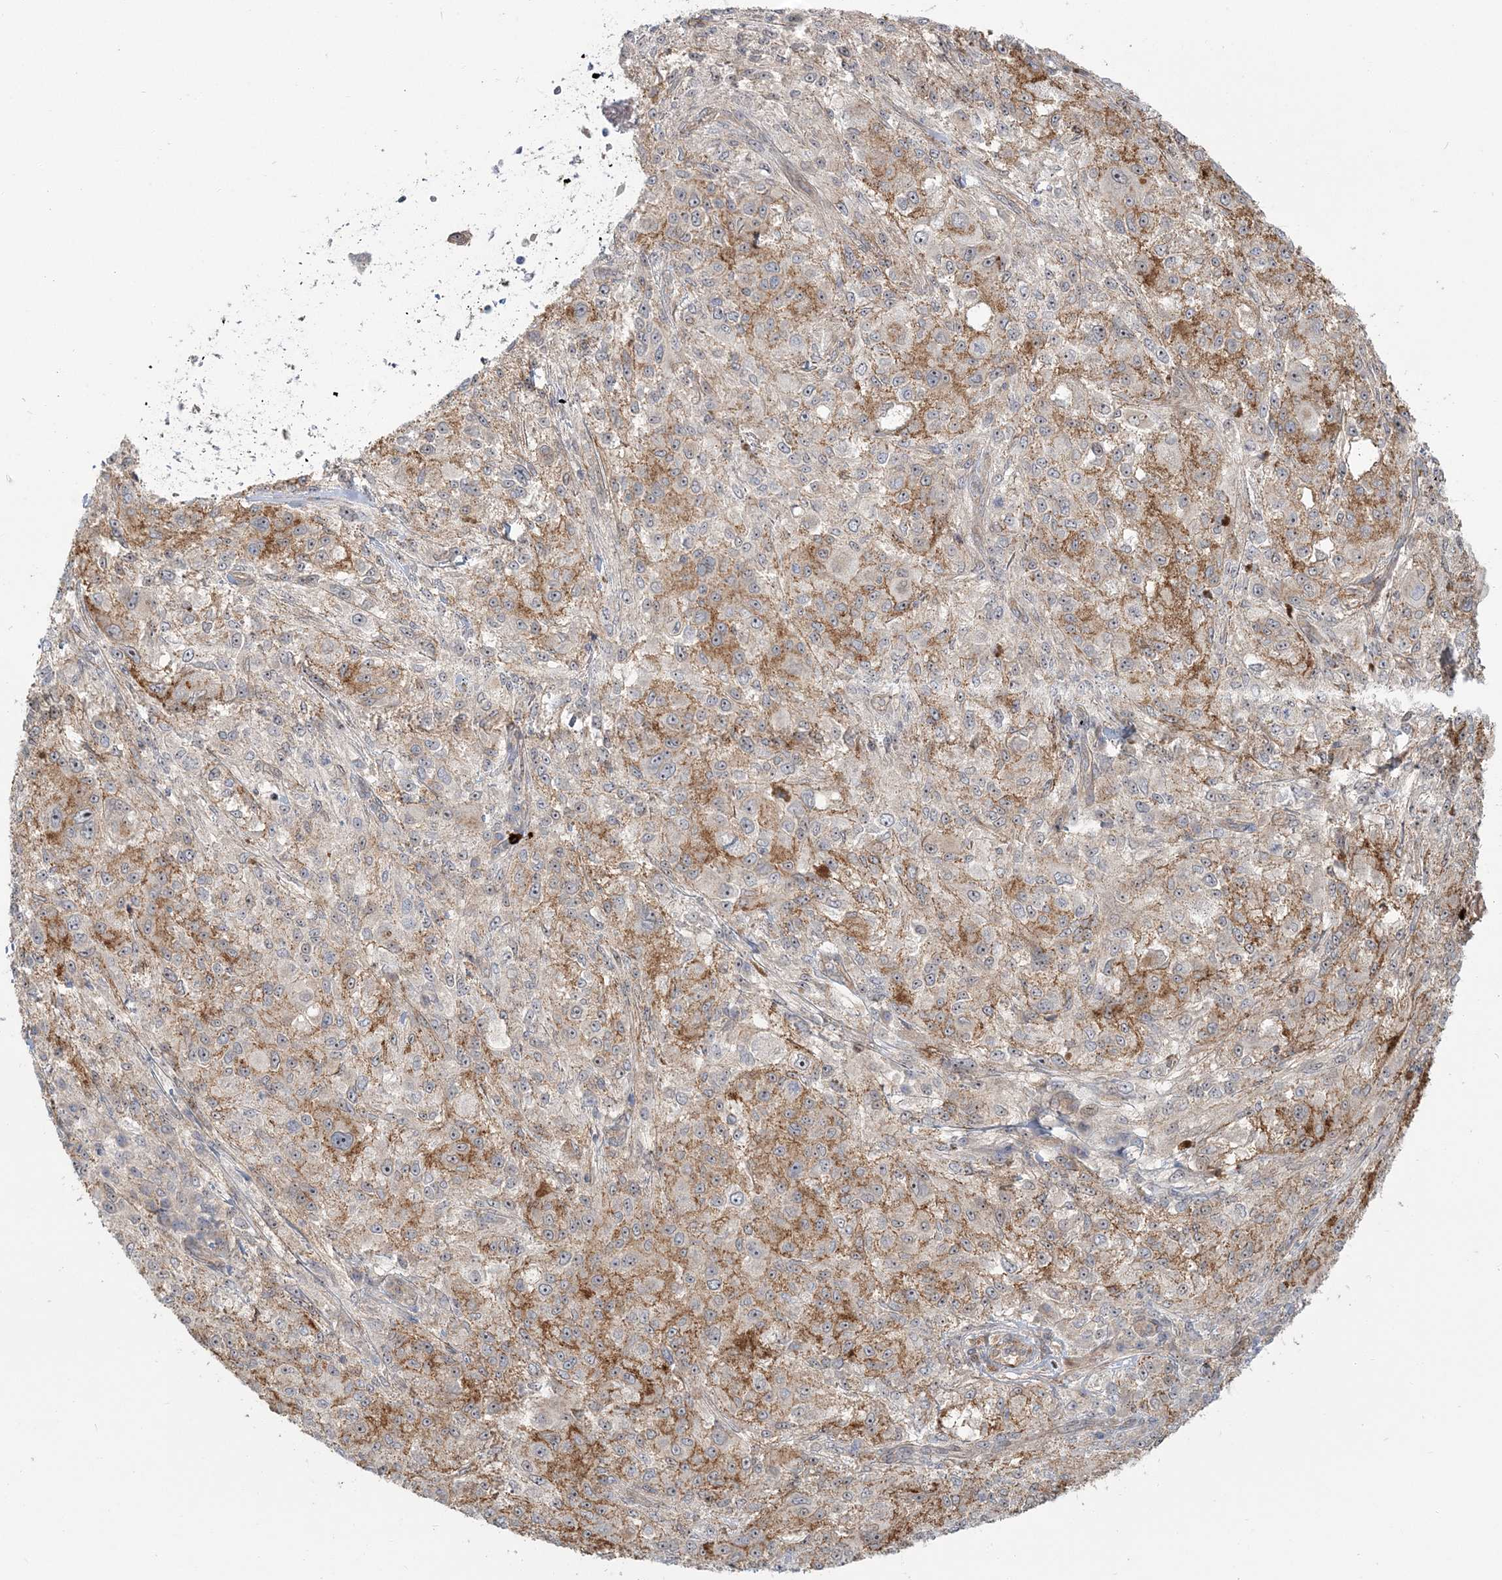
{"staining": {"intensity": "moderate", "quantity": "25%-75%", "location": "cytoplasmic/membranous,nuclear"}, "tissue": "melanoma", "cell_type": "Tumor cells", "image_type": "cancer", "snomed": [{"axis": "morphology", "description": "Necrosis, NOS"}, {"axis": "morphology", "description": "Malignant melanoma, NOS"}, {"axis": "topography", "description": "Skin"}], "caption": "Melanoma was stained to show a protein in brown. There is medium levels of moderate cytoplasmic/membranous and nuclear expression in about 25%-75% of tumor cells.", "gene": "SH3PXD2A", "patient": {"sex": "female", "age": 87}}